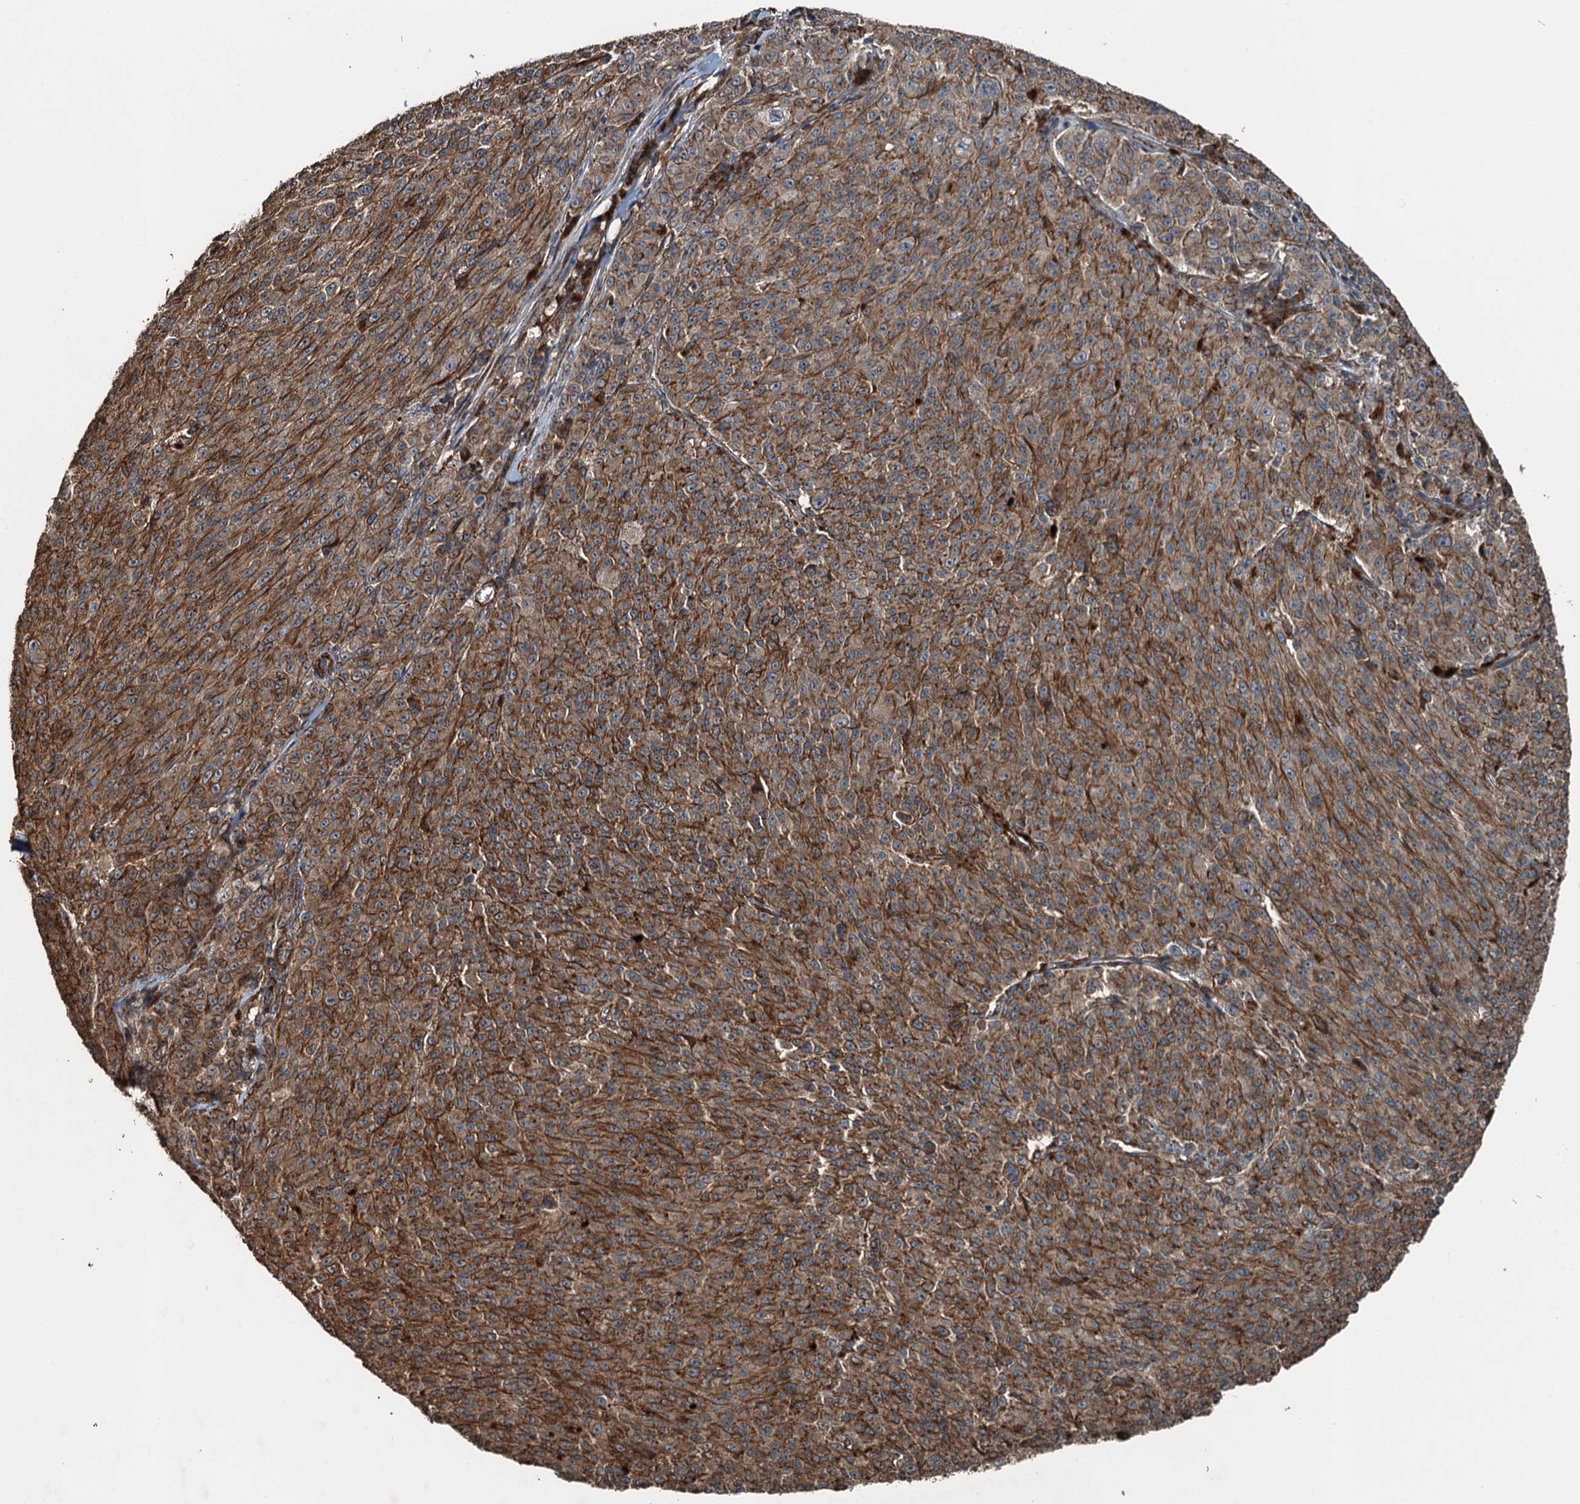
{"staining": {"intensity": "weak", "quantity": ">75%", "location": "cytoplasmic/membranous"}, "tissue": "melanoma", "cell_type": "Tumor cells", "image_type": "cancer", "snomed": [{"axis": "morphology", "description": "Malignant melanoma, NOS"}, {"axis": "topography", "description": "Skin"}], "caption": "This is an image of immunohistochemistry (IHC) staining of melanoma, which shows weak positivity in the cytoplasmic/membranous of tumor cells.", "gene": "TCTN1", "patient": {"sex": "female", "age": 52}}